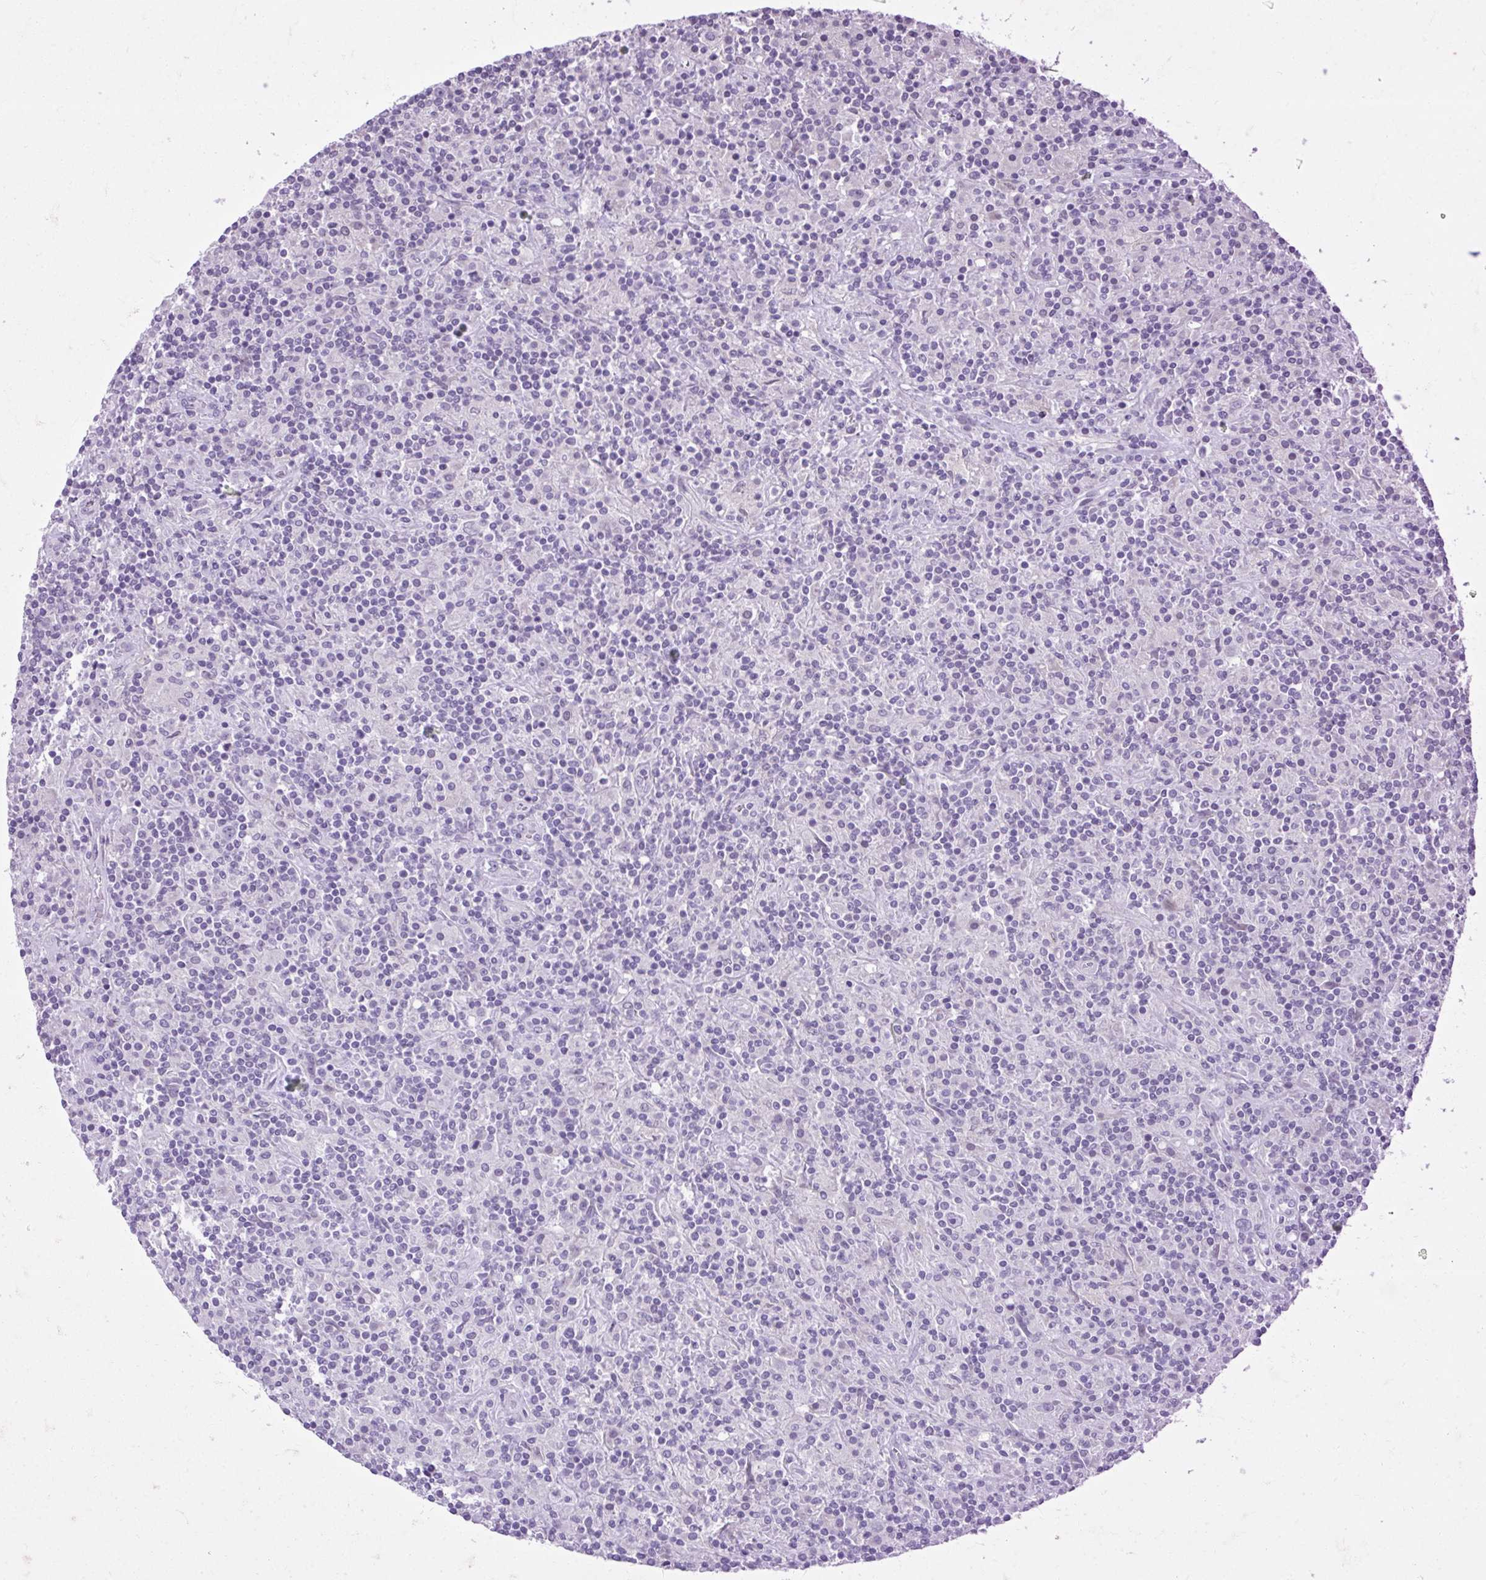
{"staining": {"intensity": "negative", "quantity": "none", "location": "none"}, "tissue": "lymphoma", "cell_type": "Tumor cells", "image_type": "cancer", "snomed": [{"axis": "morphology", "description": "Hodgkin's disease, NOS"}, {"axis": "topography", "description": "Lymph node"}], "caption": "Immunohistochemistry (IHC) photomicrograph of lymphoma stained for a protein (brown), which reveals no staining in tumor cells. The staining was performed using DAB (3,3'-diaminobenzidine) to visualize the protein expression in brown, while the nuclei were stained in blue with hematoxylin (Magnification: 20x).", "gene": "FAM153A", "patient": {"sex": "male", "age": 70}}